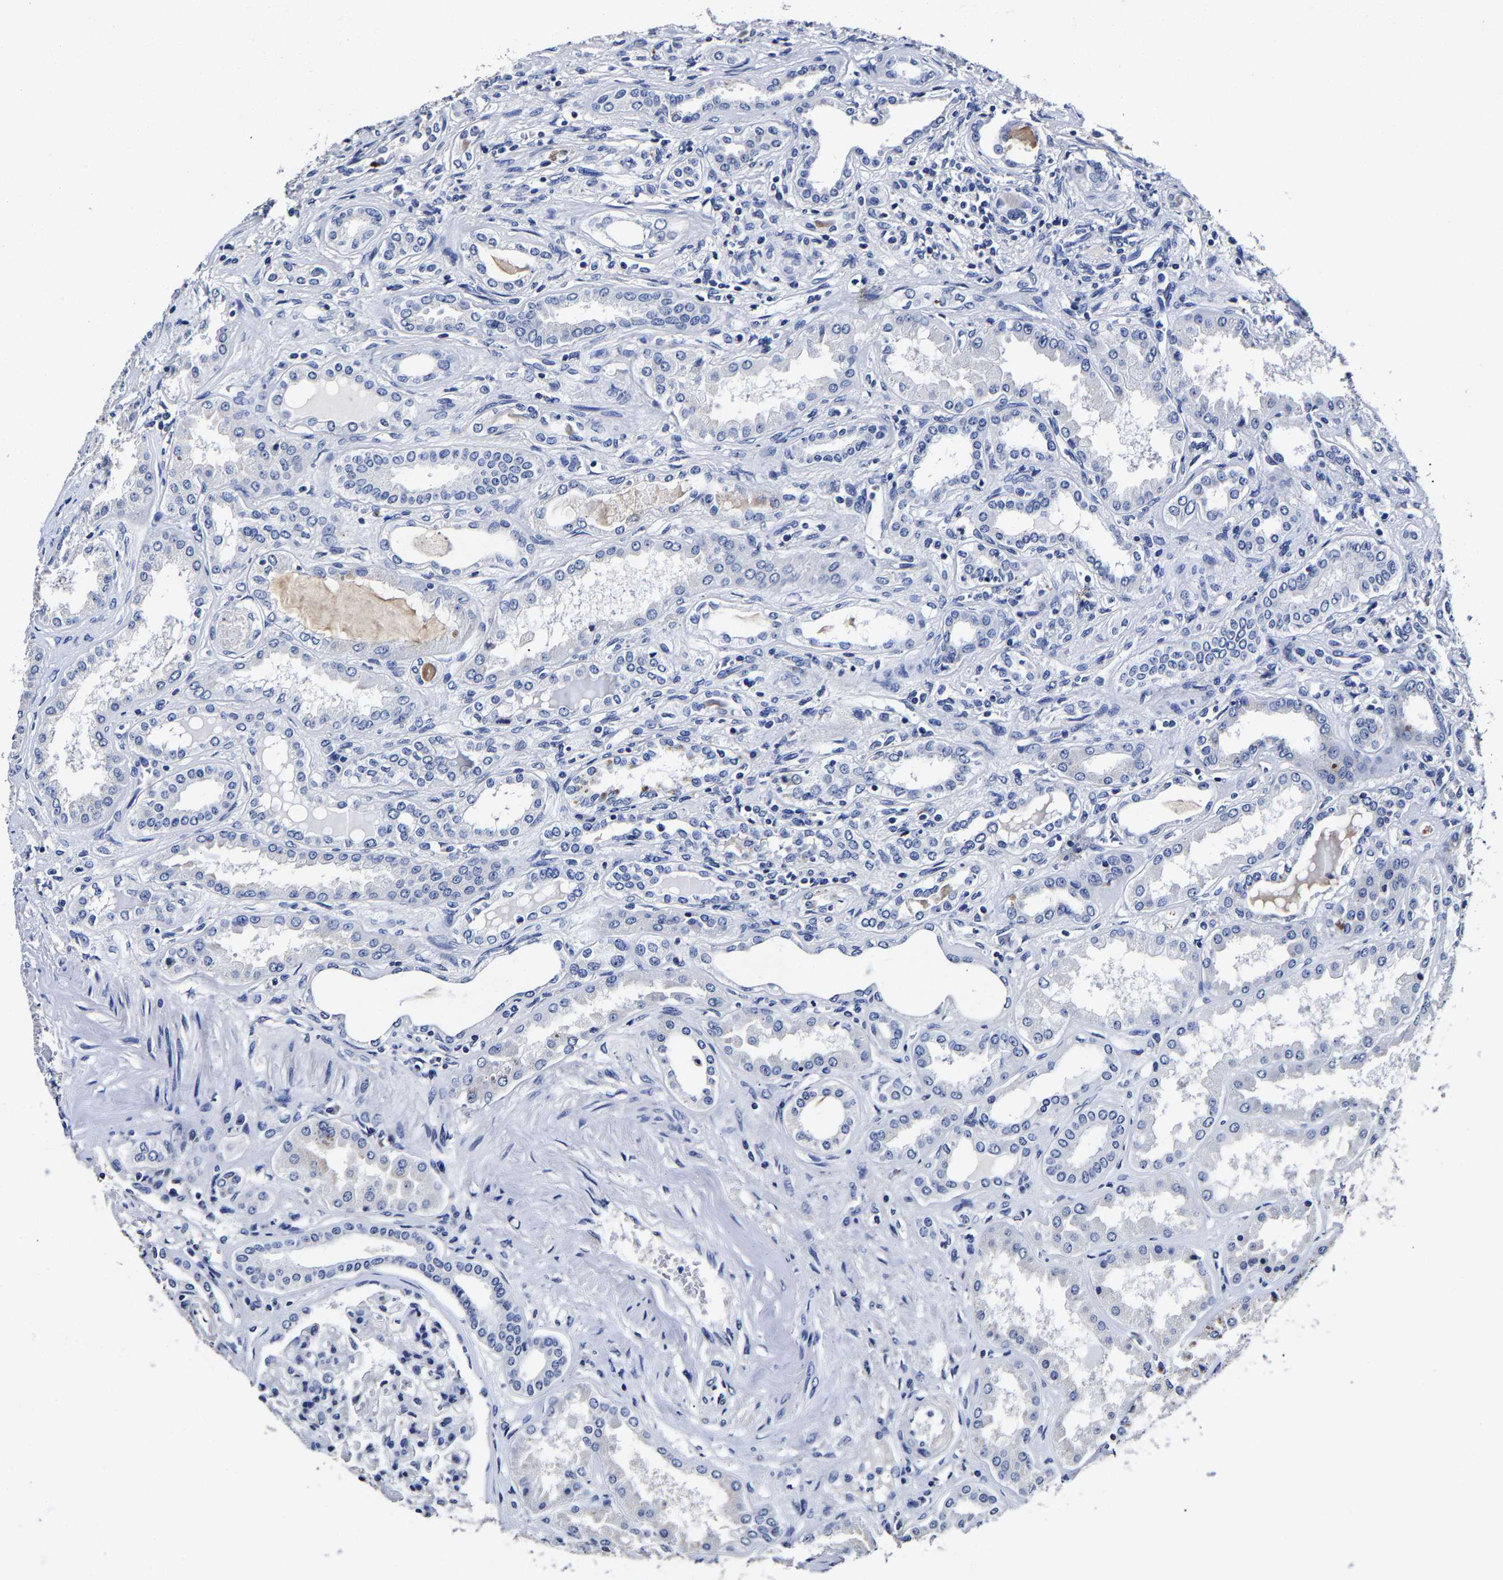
{"staining": {"intensity": "negative", "quantity": "none", "location": "none"}, "tissue": "kidney", "cell_type": "Cells in glomeruli", "image_type": "normal", "snomed": [{"axis": "morphology", "description": "Normal tissue, NOS"}, {"axis": "topography", "description": "Kidney"}], "caption": "The IHC histopathology image has no significant positivity in cells in glomeruli of kidney. (DAB (3,3'-diaminobenzidine) immunohistochemistry (IHC), high magnification).", "gene": "AKAP4", "patient": {"sex": "female", "age": 56}}